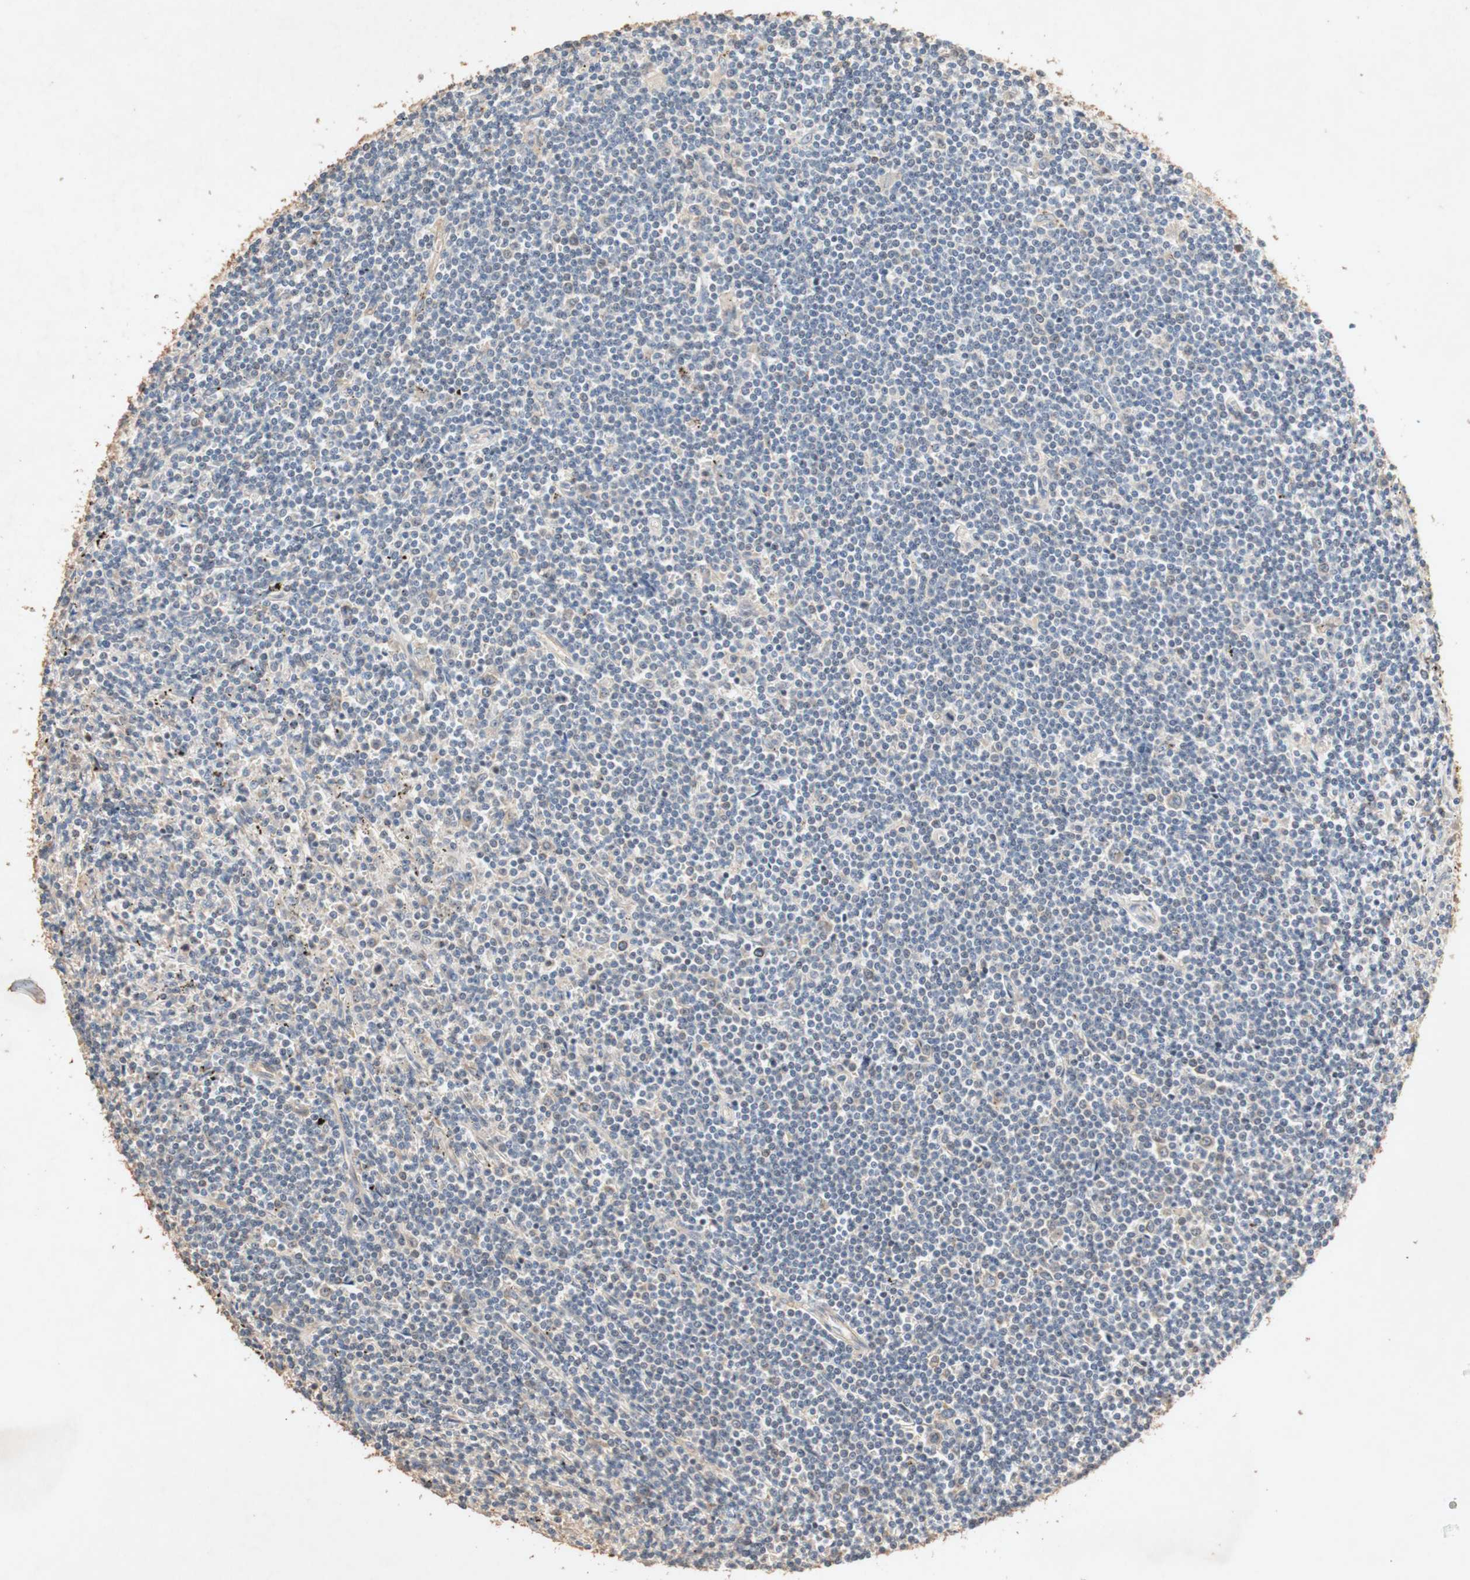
{"staining": {"intensity": "negative", "quantity": "none", "location": "none"}, "tissue": "lymphoma", "cell_type": "Tumor cells", "image_type": "cancer", "snomed": [{"axis": "morphology", "description": "Malignant lymphoma, non-Hodgkin's type, Low grade"}, {"axis": "topography", "description": "Spleen"}], "caption": "Image shows no protein staining in tumor cells of low-grade malignant lymphoma, non-Hodgkin's type tissue.", "gene": "TUBB", "patient": {"sex": "male", "age": 76}}